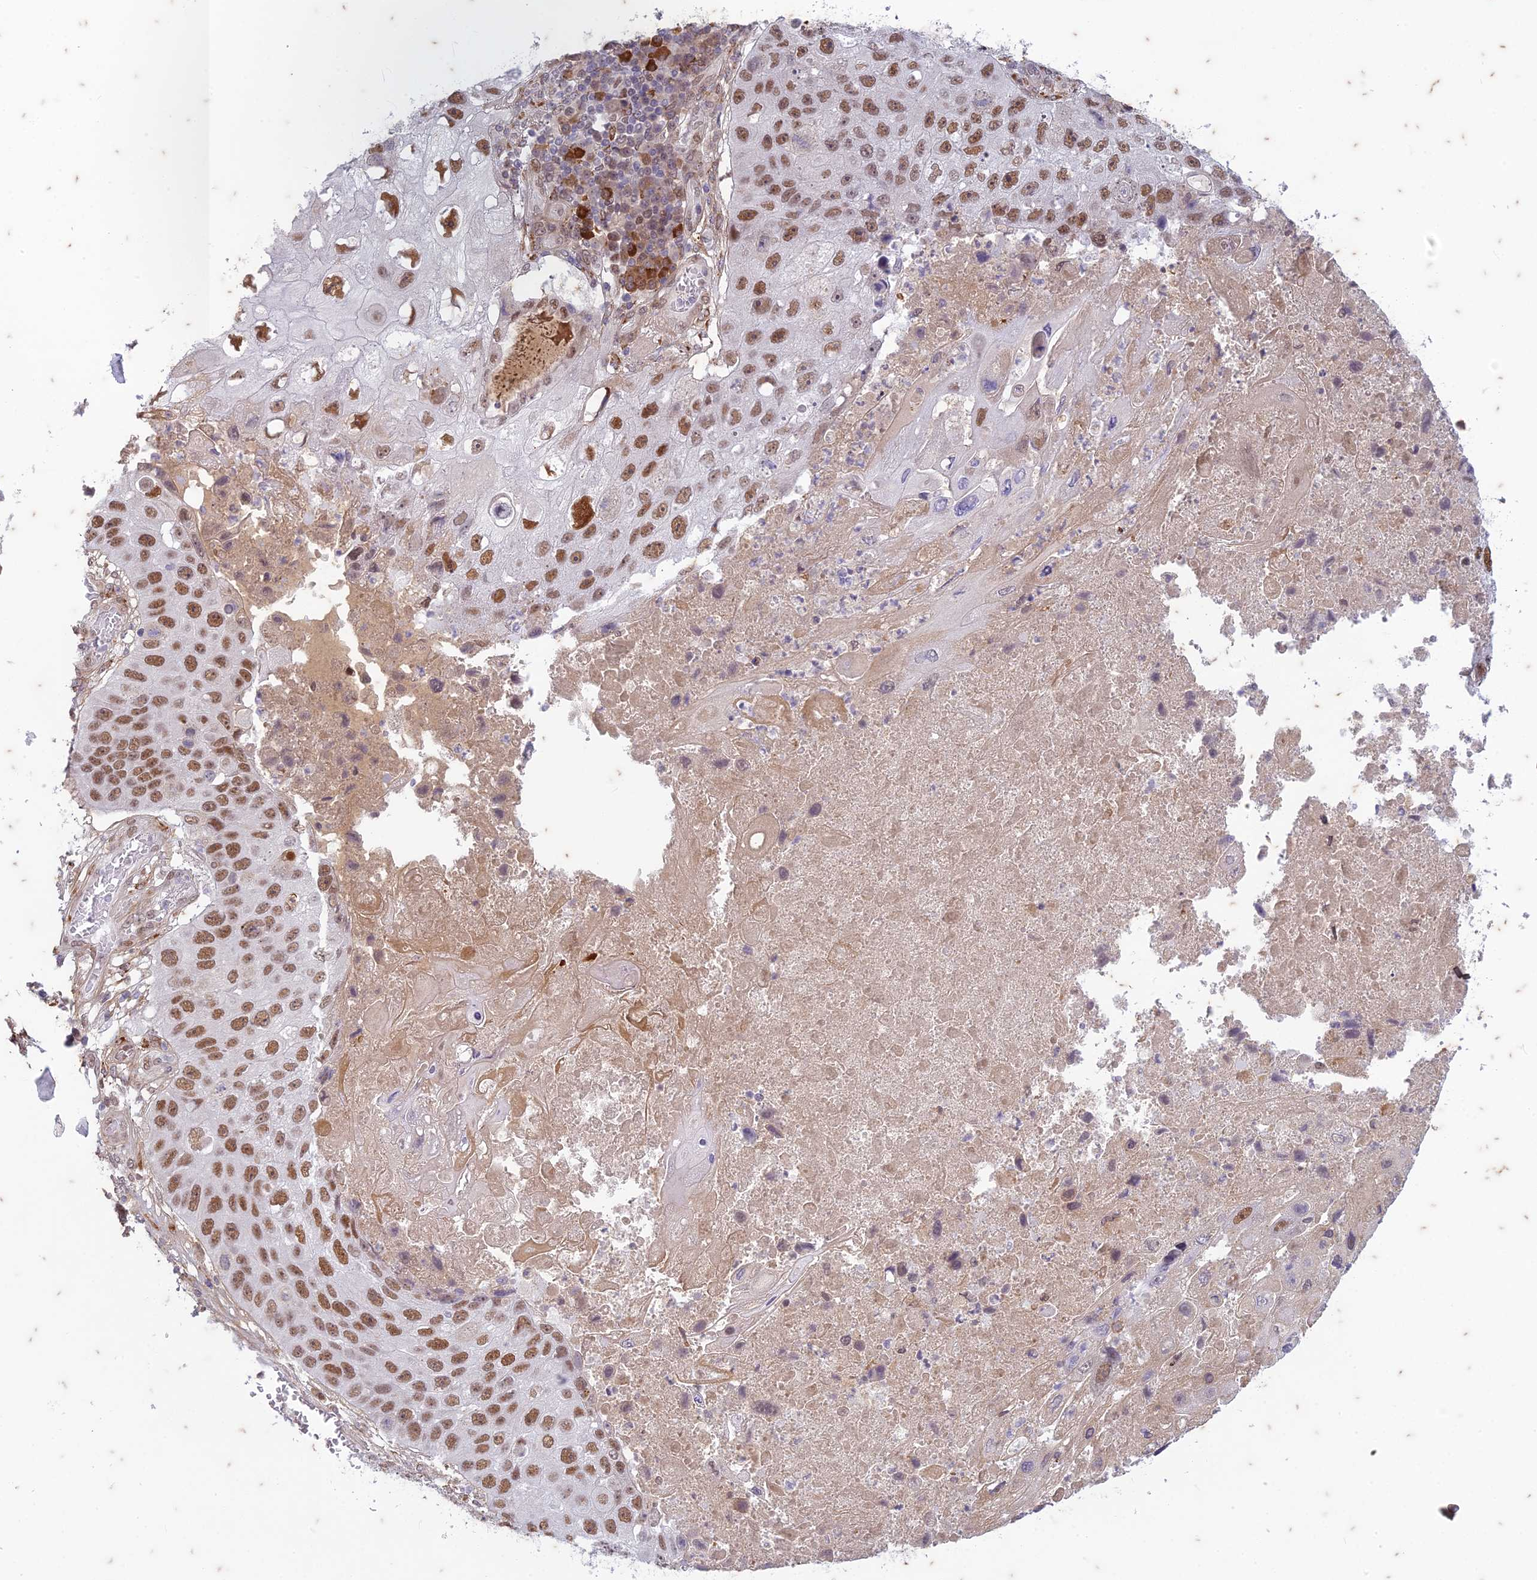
{"staining": {"intensity": "moderate", "quantity": ">75%", "location": "nuclear"}, "tissue": "lung cancer", "cell_type": "Tumor cells", "image_type": "cancer", "snomed": [{"axis": "morphology", "description": "Squamous cell carcinoma, NOS"}, {"axis": "topography", "description": "Lung"}], "caption": "Protein staining of lung cancer tissue demonstrates moderate nuclear expression in approximately >75% of tumor cells.", "gene": "PABPN1L", "patient": {"sex": "male", "age": 61}}